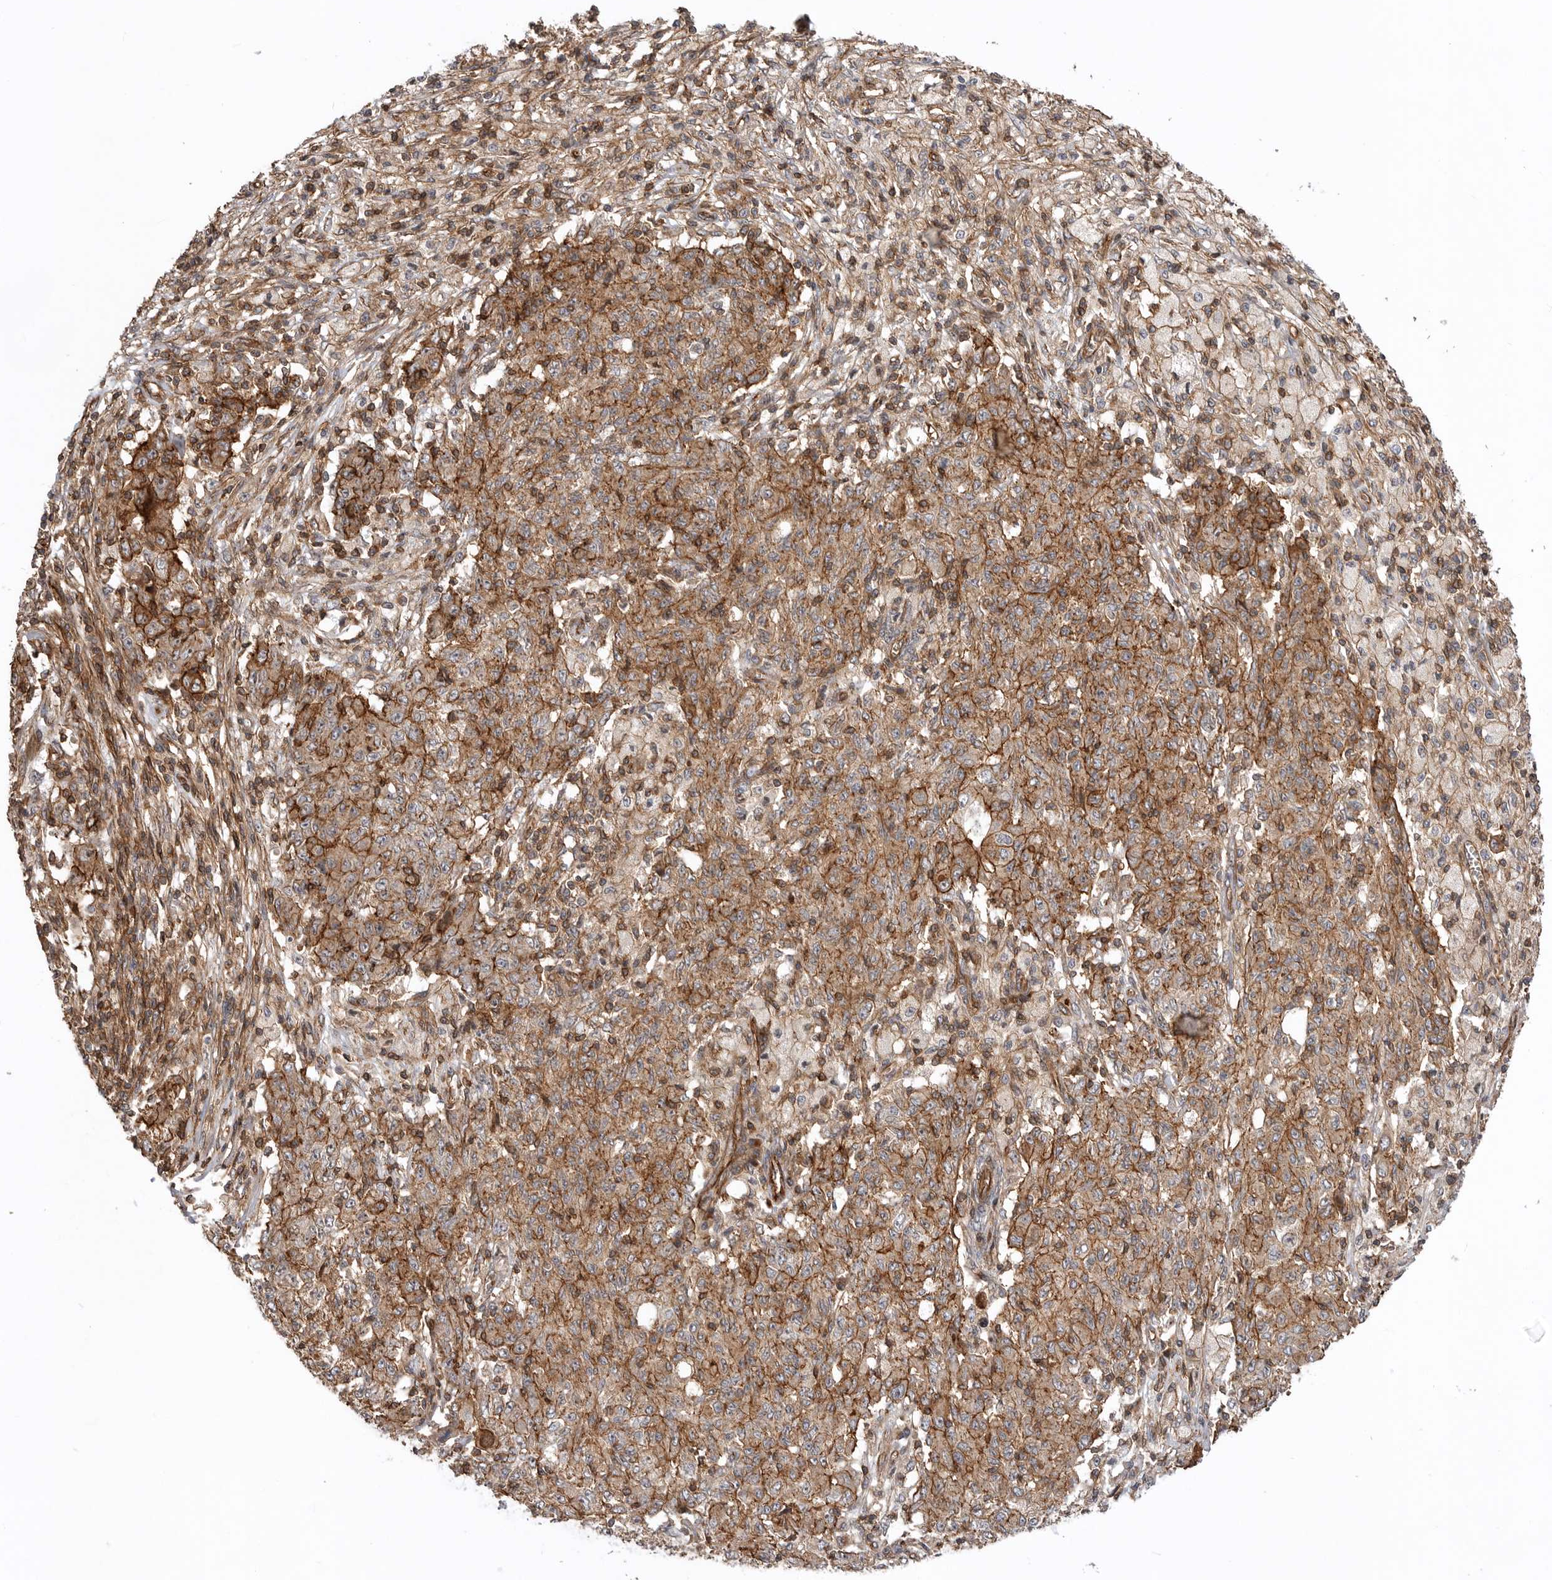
{"staining": {"intensity": "moderate", "quantity": ">75%", "location": "cytoplasmic/membranous"}, "tissue": "ovarian cancer", "cell_type": "Tumor cells", "image_type": "cancer", "snomed": [{"axis": "morphology", "description": "Carcinoma, endometroid"}, {"axis": "topography", "description": "Ovary"}], "caption": "Immunohistochemical staining of ovarian cancer (endometroid carcinoma) demonstrates medium levels of moderate cytoplasmic/membranous staining in approximately >75% of tumor cells.", "gene": "GPATCH2", "patient": {"sex": "female", "age": 42}}